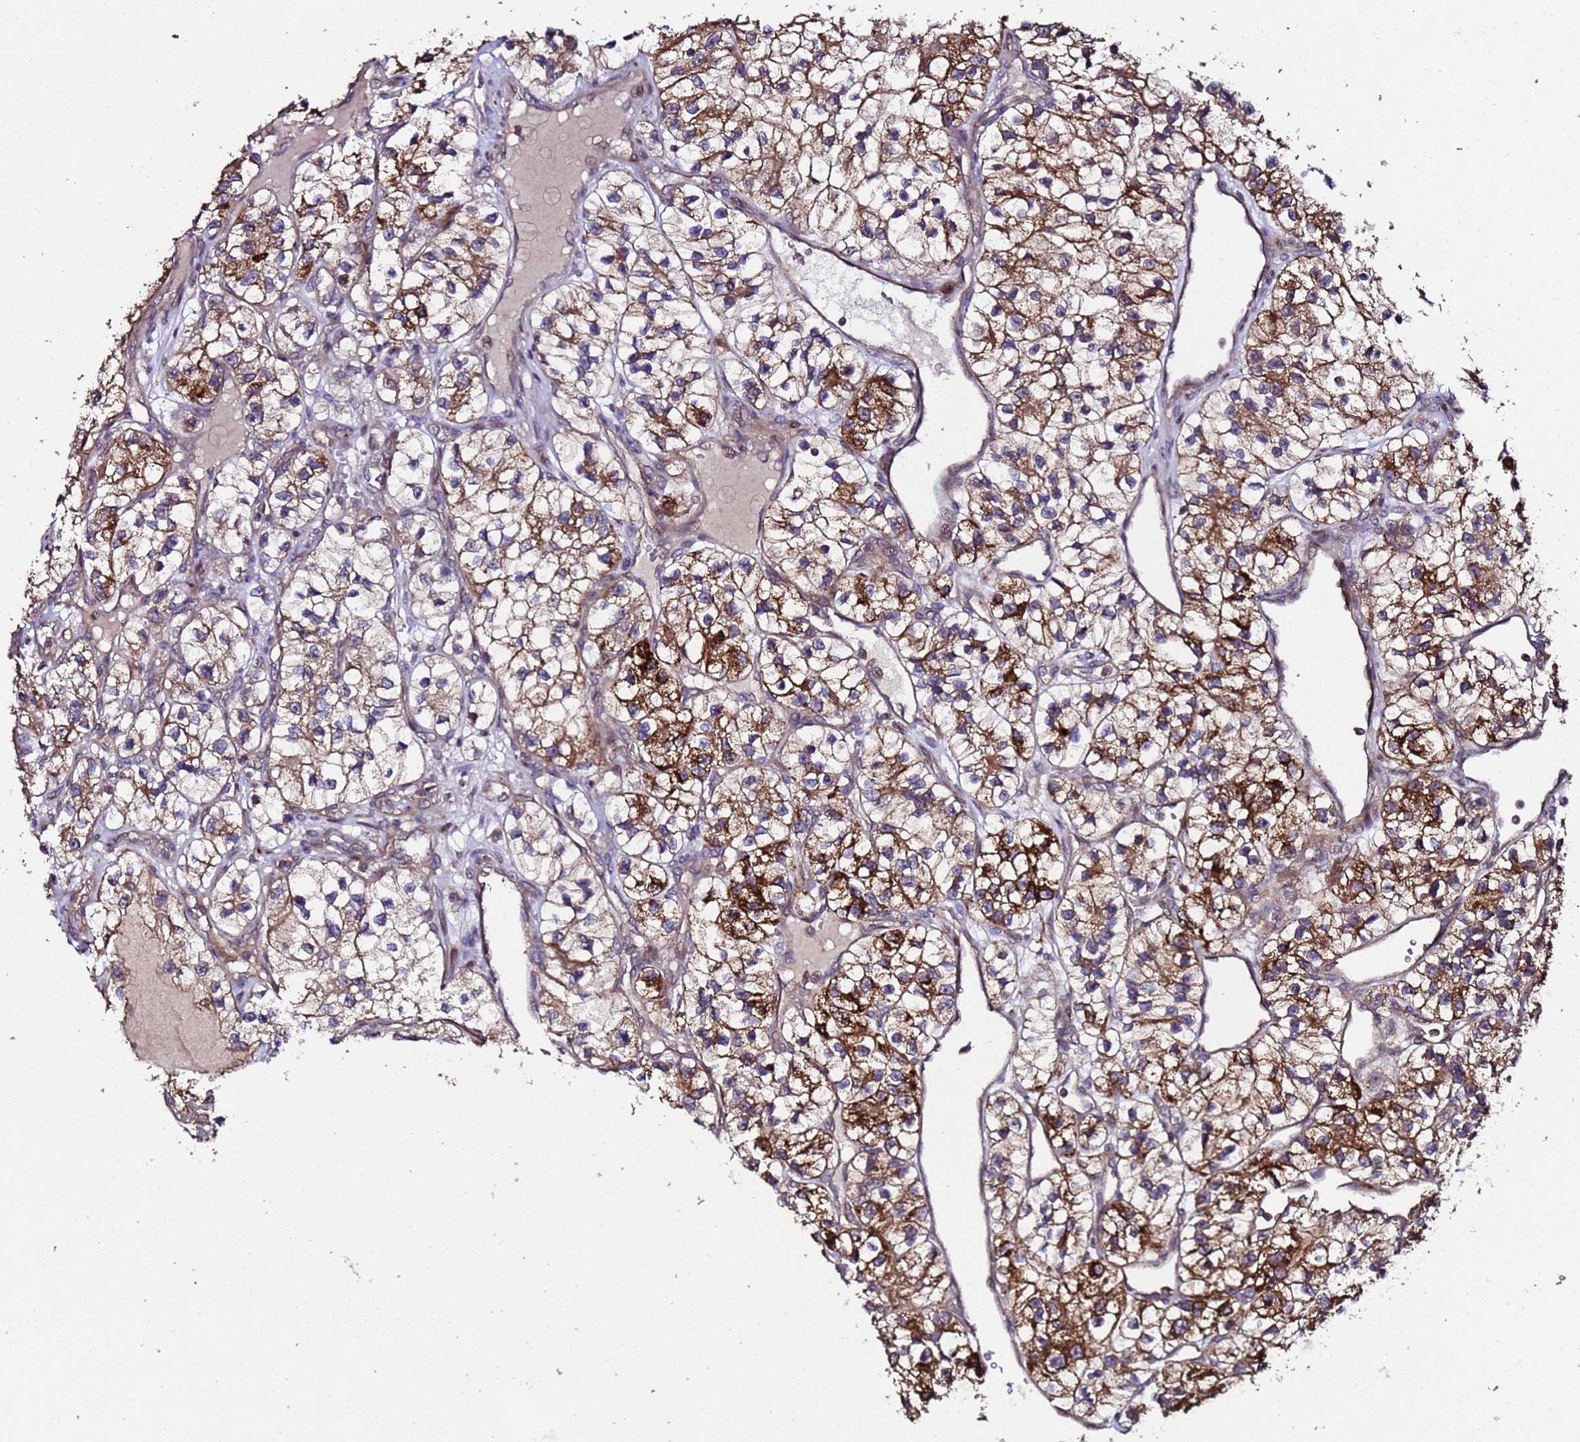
{"staining": {"intensity": "strong", "quantity": "25%-75%", "location": "cytoplasmic/membranous"}, "tissue": "renal cancer", "cell_type": "Tumor cells", "image_type": "cancer", "snomed": [{"axis": "morphology", "description": "Adenocarcinoma, NOS"}, {"axis": "topography", "description": "Kidney"}], "caption": "Immunohistochemistry image of neoplastic tissue: renal cancer (adenocarcinoma) stained using IHC shows high levels of strong protein expression localized specifically in the cytoplasmic/membranous of tumor cells, appearing as a cytoplasmic/membranous brown color.", "gene": "PRODH", "patient": {"sex": "female", "age": 57}}